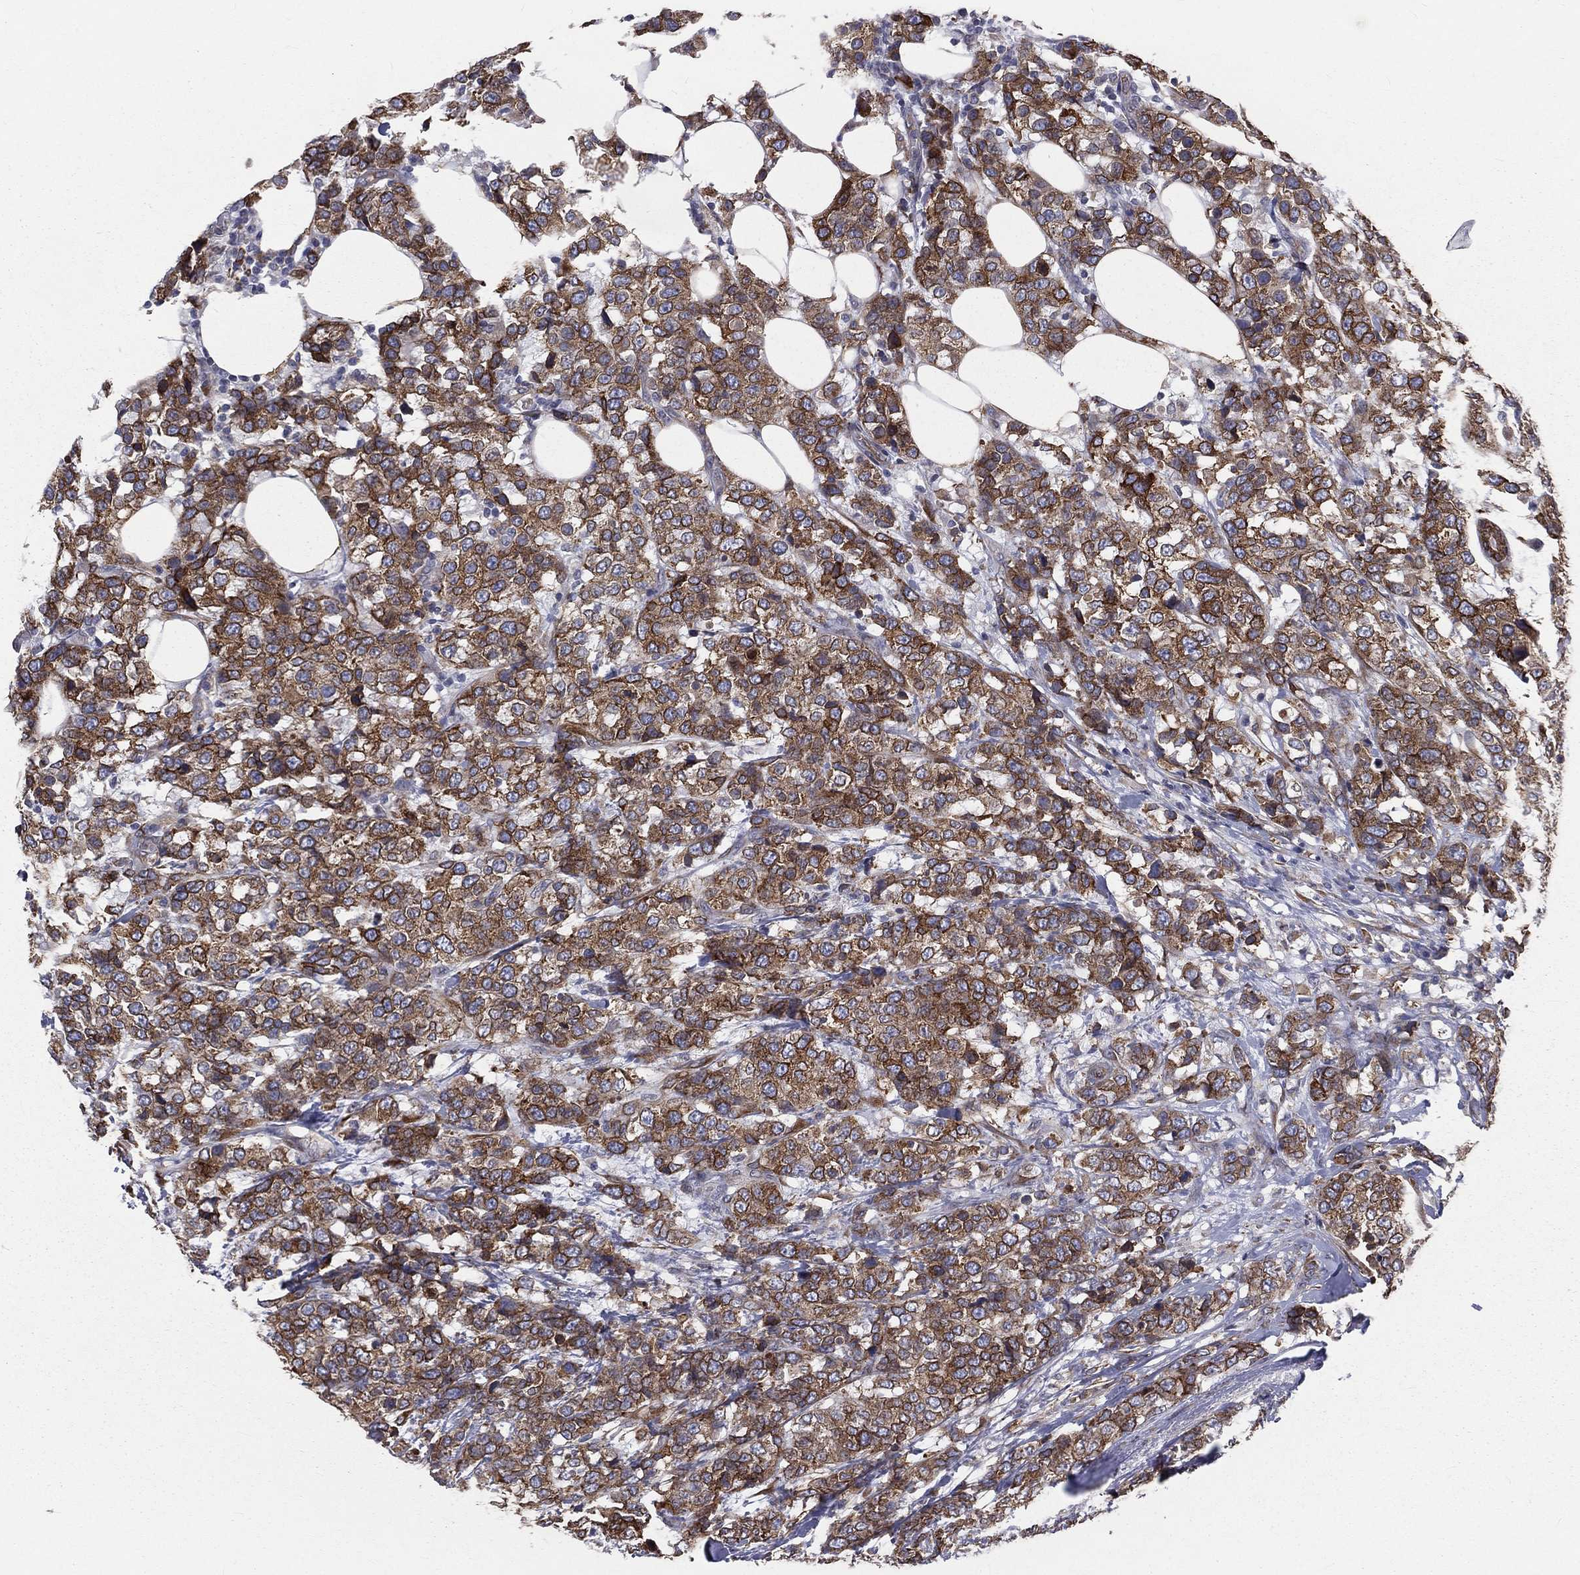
{"staining": {"intensity": "moderate", "quantity": ">75%", "location": "cytoplasmic/membranous"}, "tissue": "breast cancer", "cell_type": "Tumor cells", "image_type": "cancer", "snomed": [{"axis": "morphology", "description": "Lobular carcinoma"}, {"axis": "topography", "description": "Breast"}], "caption": "Immunohistochemistry (IHC) (DAB) staining of breast cancer demonstrates moderate cytoplasmic/membranous protein expression in about >75% of tumor cells. The protein is stained brown, and the nuclei are stained in blue (DAB (3,3'-diaminobenzidine) IHC with brightfield microscopy, high magnification).", "gene": "PGRMC1", "patient": {"sex": "female", "age": 59}}